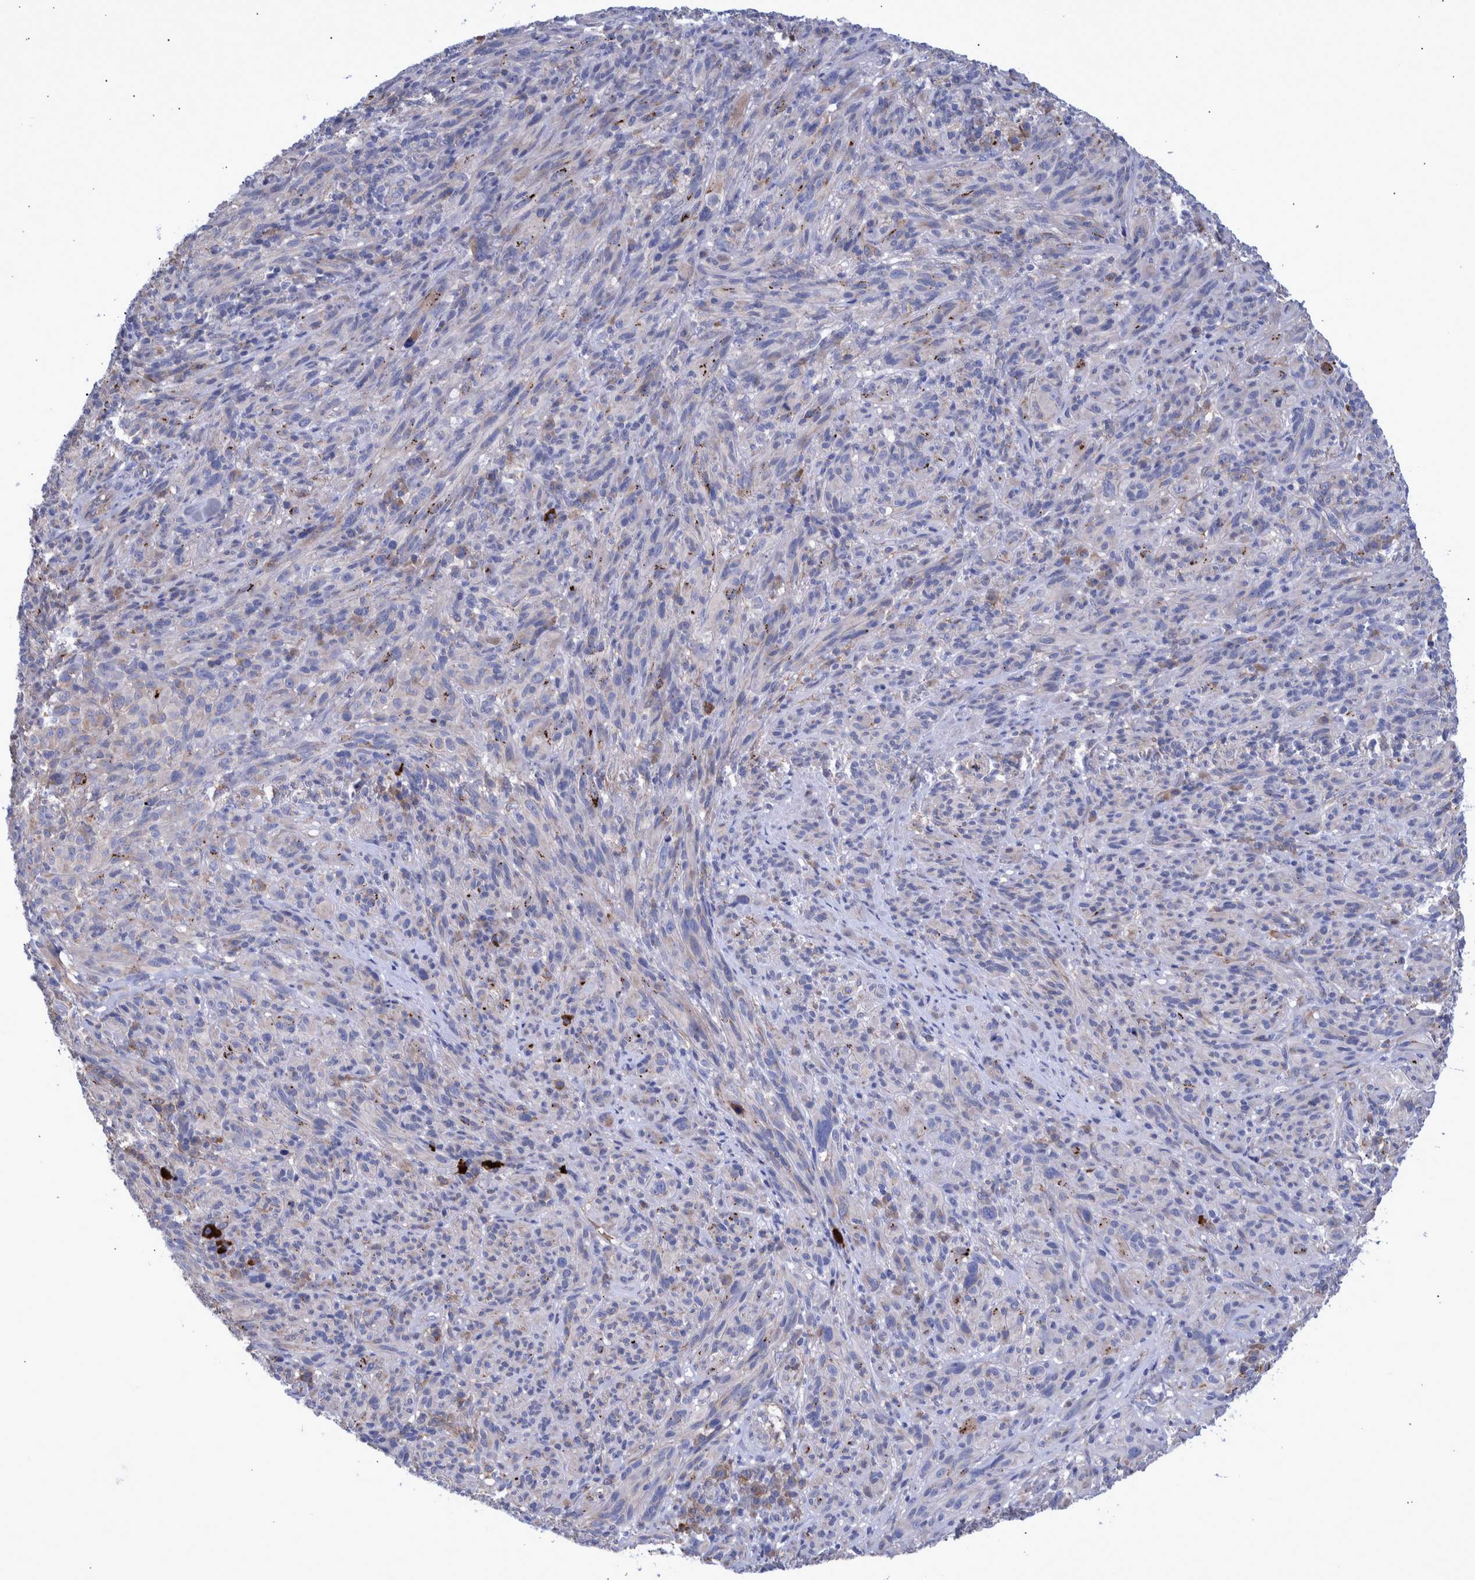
{"staining": {"intensity": "negative", "quantity": "none", "location": "none"}, "tissue": "melanoma", "cell_type": "Tumor cells", "image_type": "cancer", "snomed": [{"axis": "morphology", "description": "Malignant melanoma, NOS"}, {"axis": "topography", "description": "Skin of head"}], "caption": "This is an immunohistochemistry (IHC) micrograph of human malignant melanoma. There is no staining in tumor cells.", "gene": "DLL4", "patient": {"sex": "male", "age": 96}}